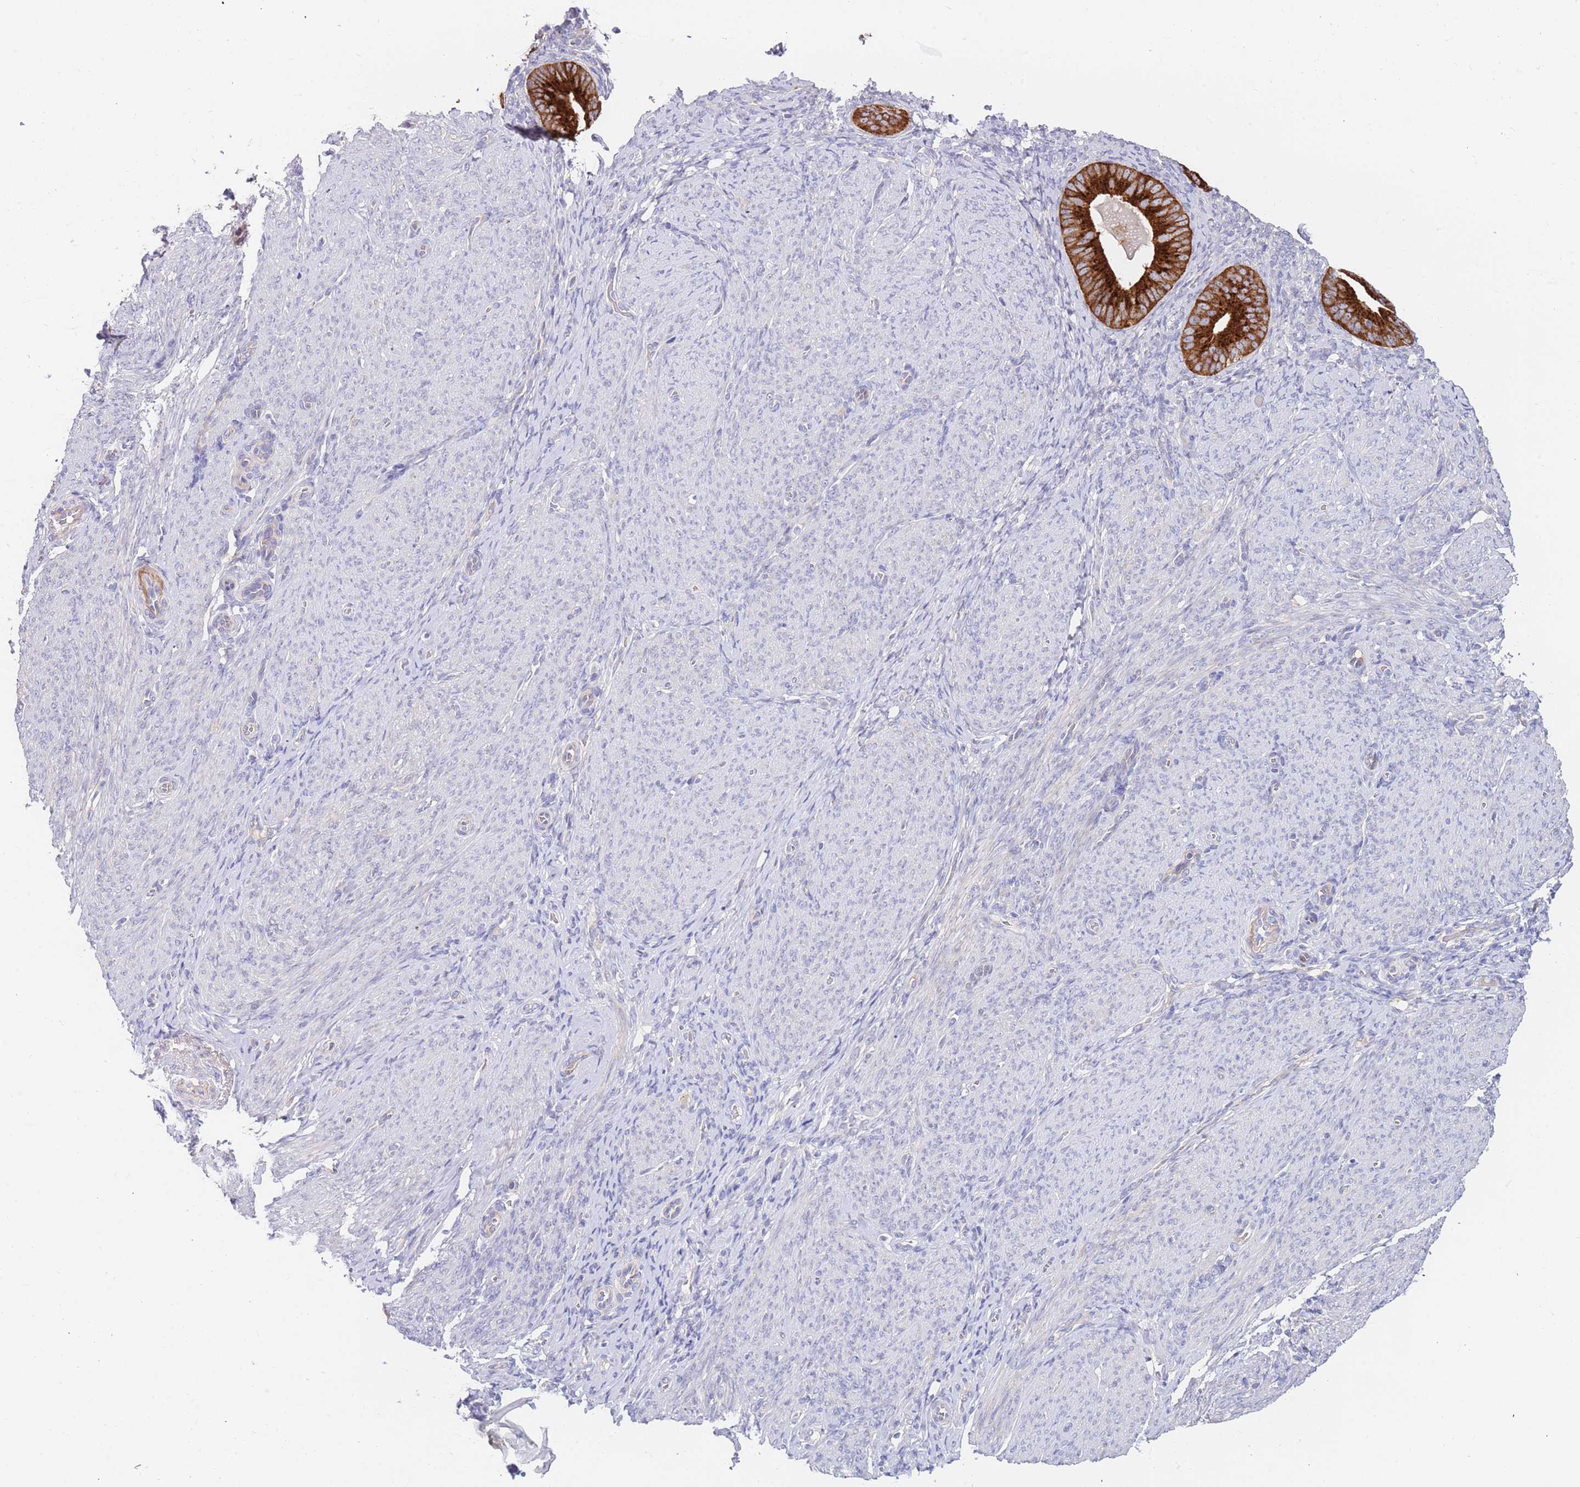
{"staining": {"intensity": "negative", "quantity": "none", "location": "none"}, "tissue": "endometrium", "cell_type": "Cells in endometrial stroma", "image_type": "normal", "snomed": [{"axis": "morphology", "description": "Normal tissue, NOS"}, {"axis": "topography", "description": "Endometrium"}], "caption": "An image of endometrium stained for a protein displays no brown staining in cells in endometrial stroma. (Immunohistochemistry (ihc), brightfield microscopy, high magnification).", "gene": "BORCS5", "patient": {"sex": "female", "age": 65}}